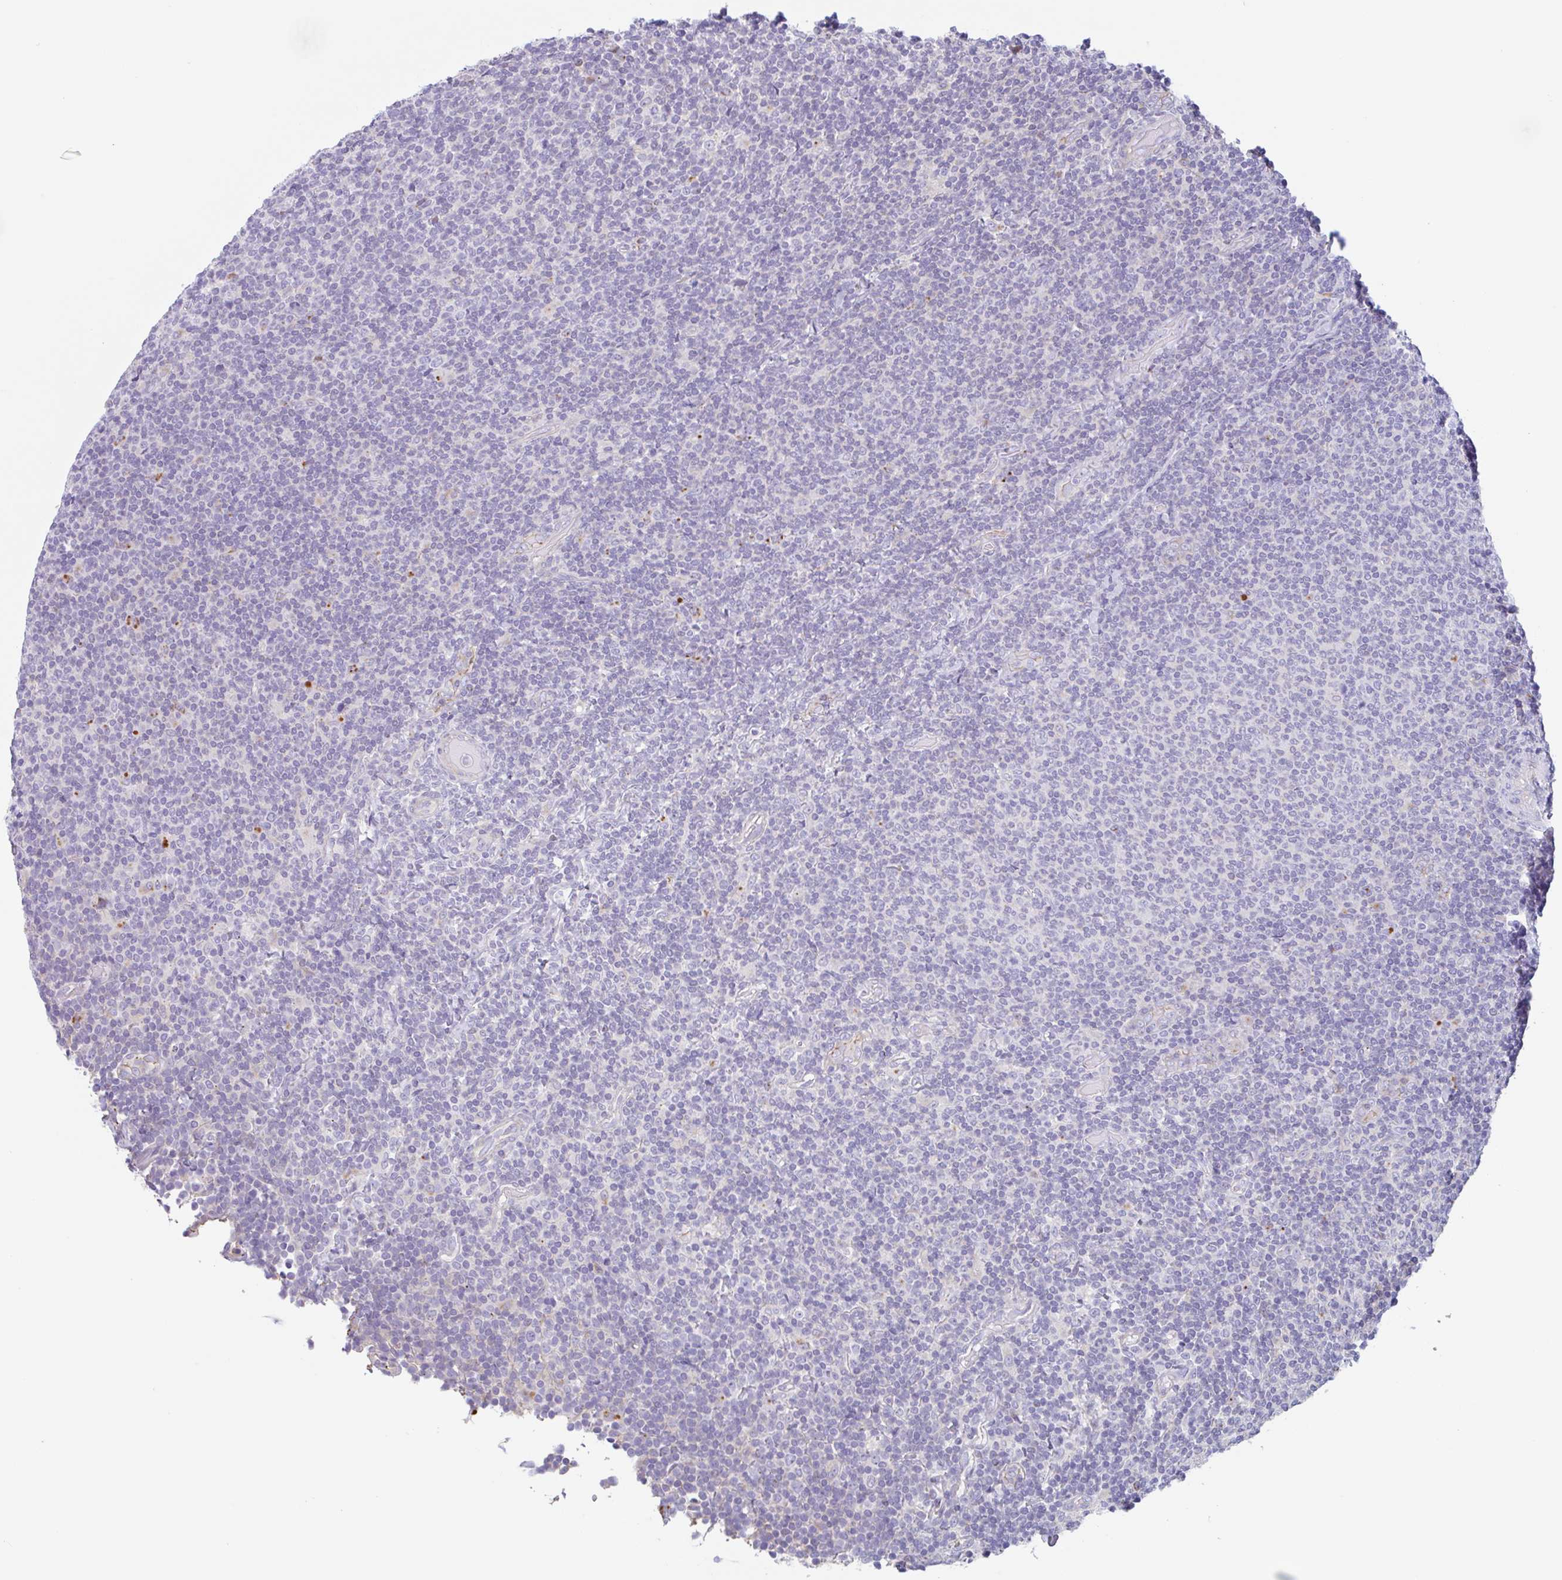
{"staining": {"intensity": "negative", "quantity": "none", "location": "none"}, "tissue": "lymphoma", "cell_type": "Tumor cells", "image_type": "cancer", "snomed": [{"axis": "morphology", "description": "Malignant lymphoma, non-Hodgkin's type, Low grade"}, {"axis": "topography", "description": "Lymph node"}], "caption": "Immunohistochemistry (IHC) image of neoplastic tissue: malignant lymphoma, non-Hodgkin's type (low-grade) stained with DAB displays no significant protein expression in tumor cells.", "gene": "LENG9", "patient": {"sex": "male", "age": 52}}